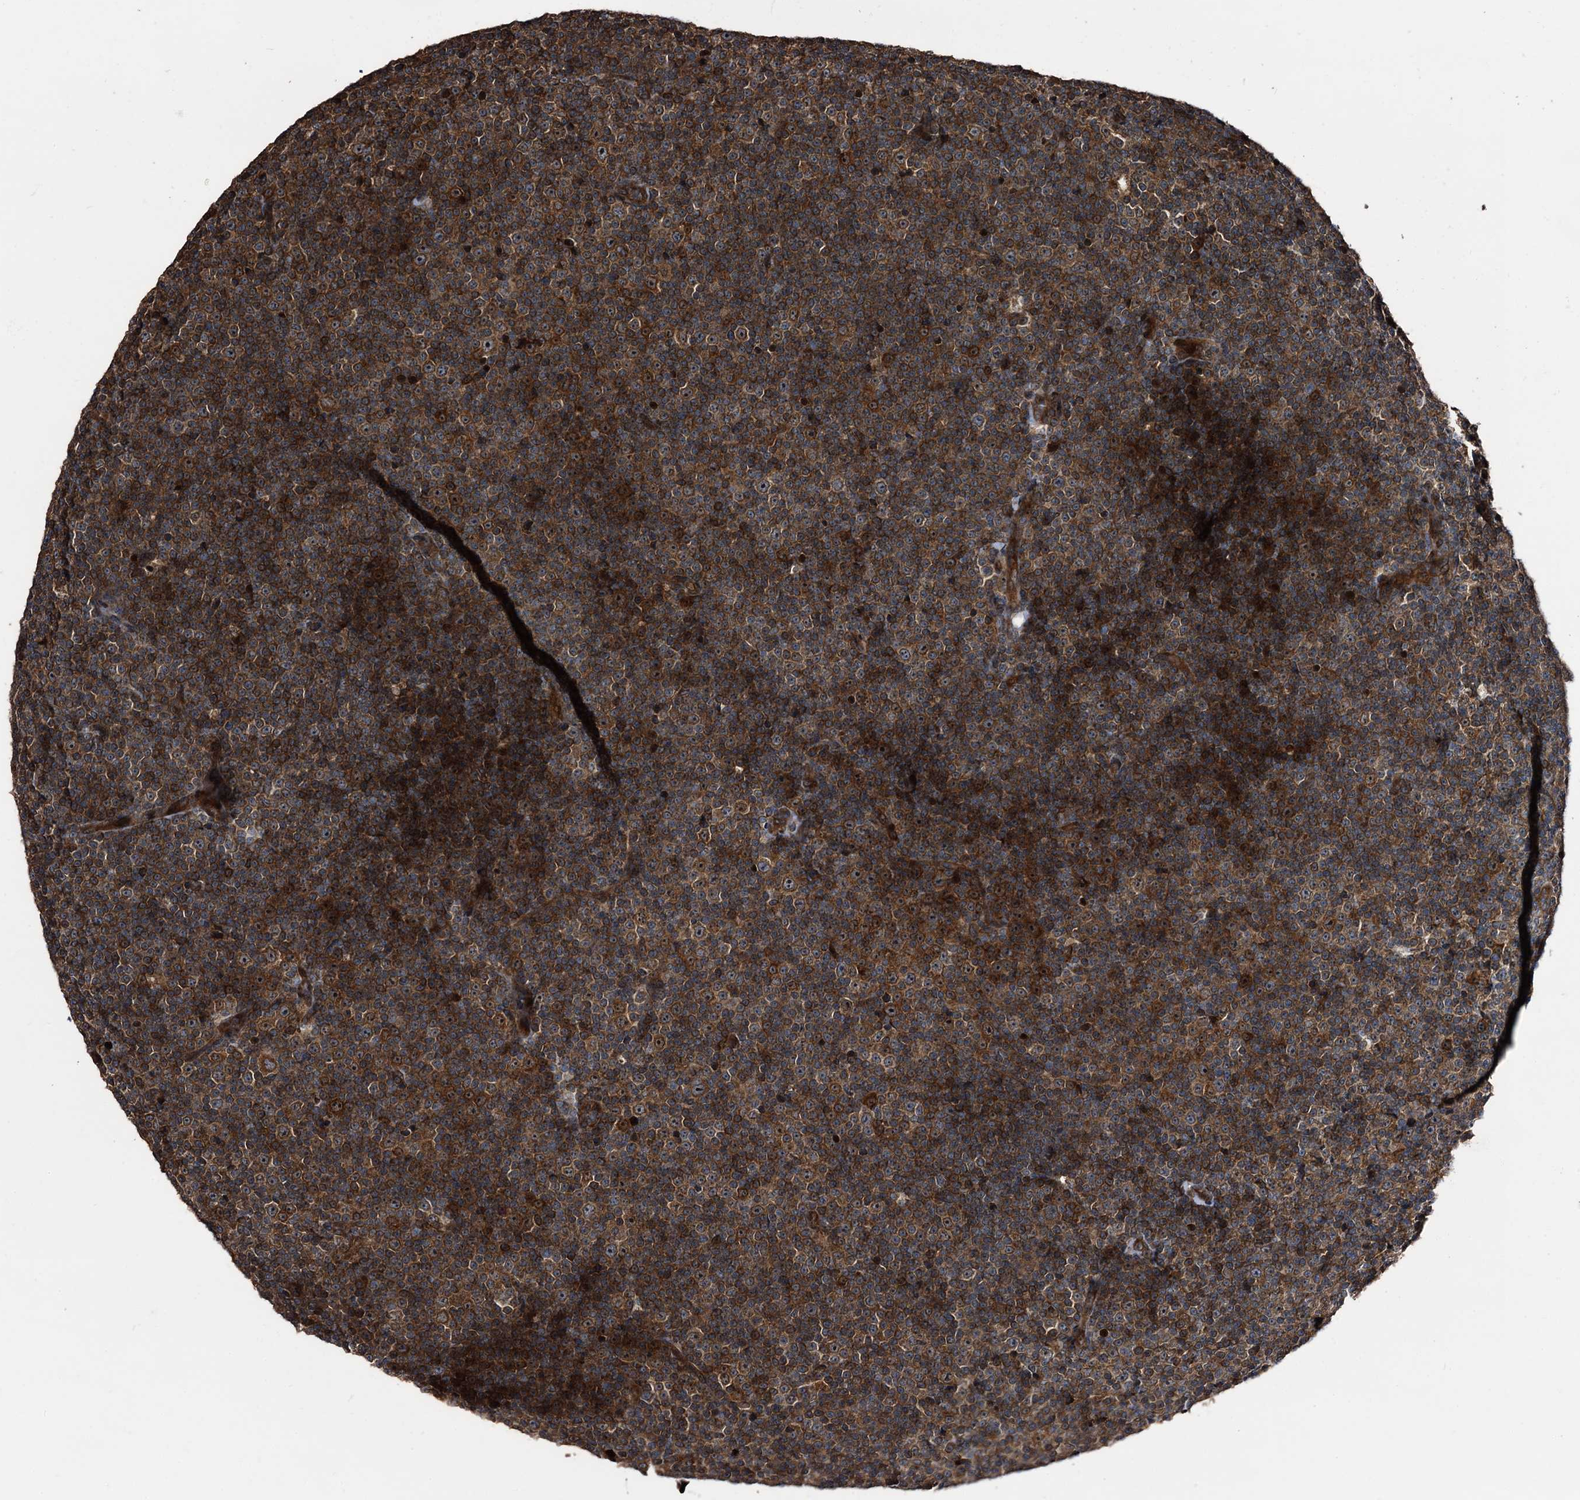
{"staining": {"intensity": "moderate", "quantity": ">75%", "location": "cytoplasmic/membranous"}, "tissue": "lymphoma", "cell_type": "Tumor cells", "image_type": "cancer", "snomed": [{"axis": "morphology", "description": "Malignant lymphoma, non-Hodgkin's type, Low grade"}, {"axis": "topography", "description": "Lymph node"}], "caption": "Immunohistochemical staining of lymphoma exhibits medium levels of moderate cytoplasmic/membranous positivity in about >75% of tumor cells.", "gene": "PEX5", "patient": {"sex": "female", "age": 67}}